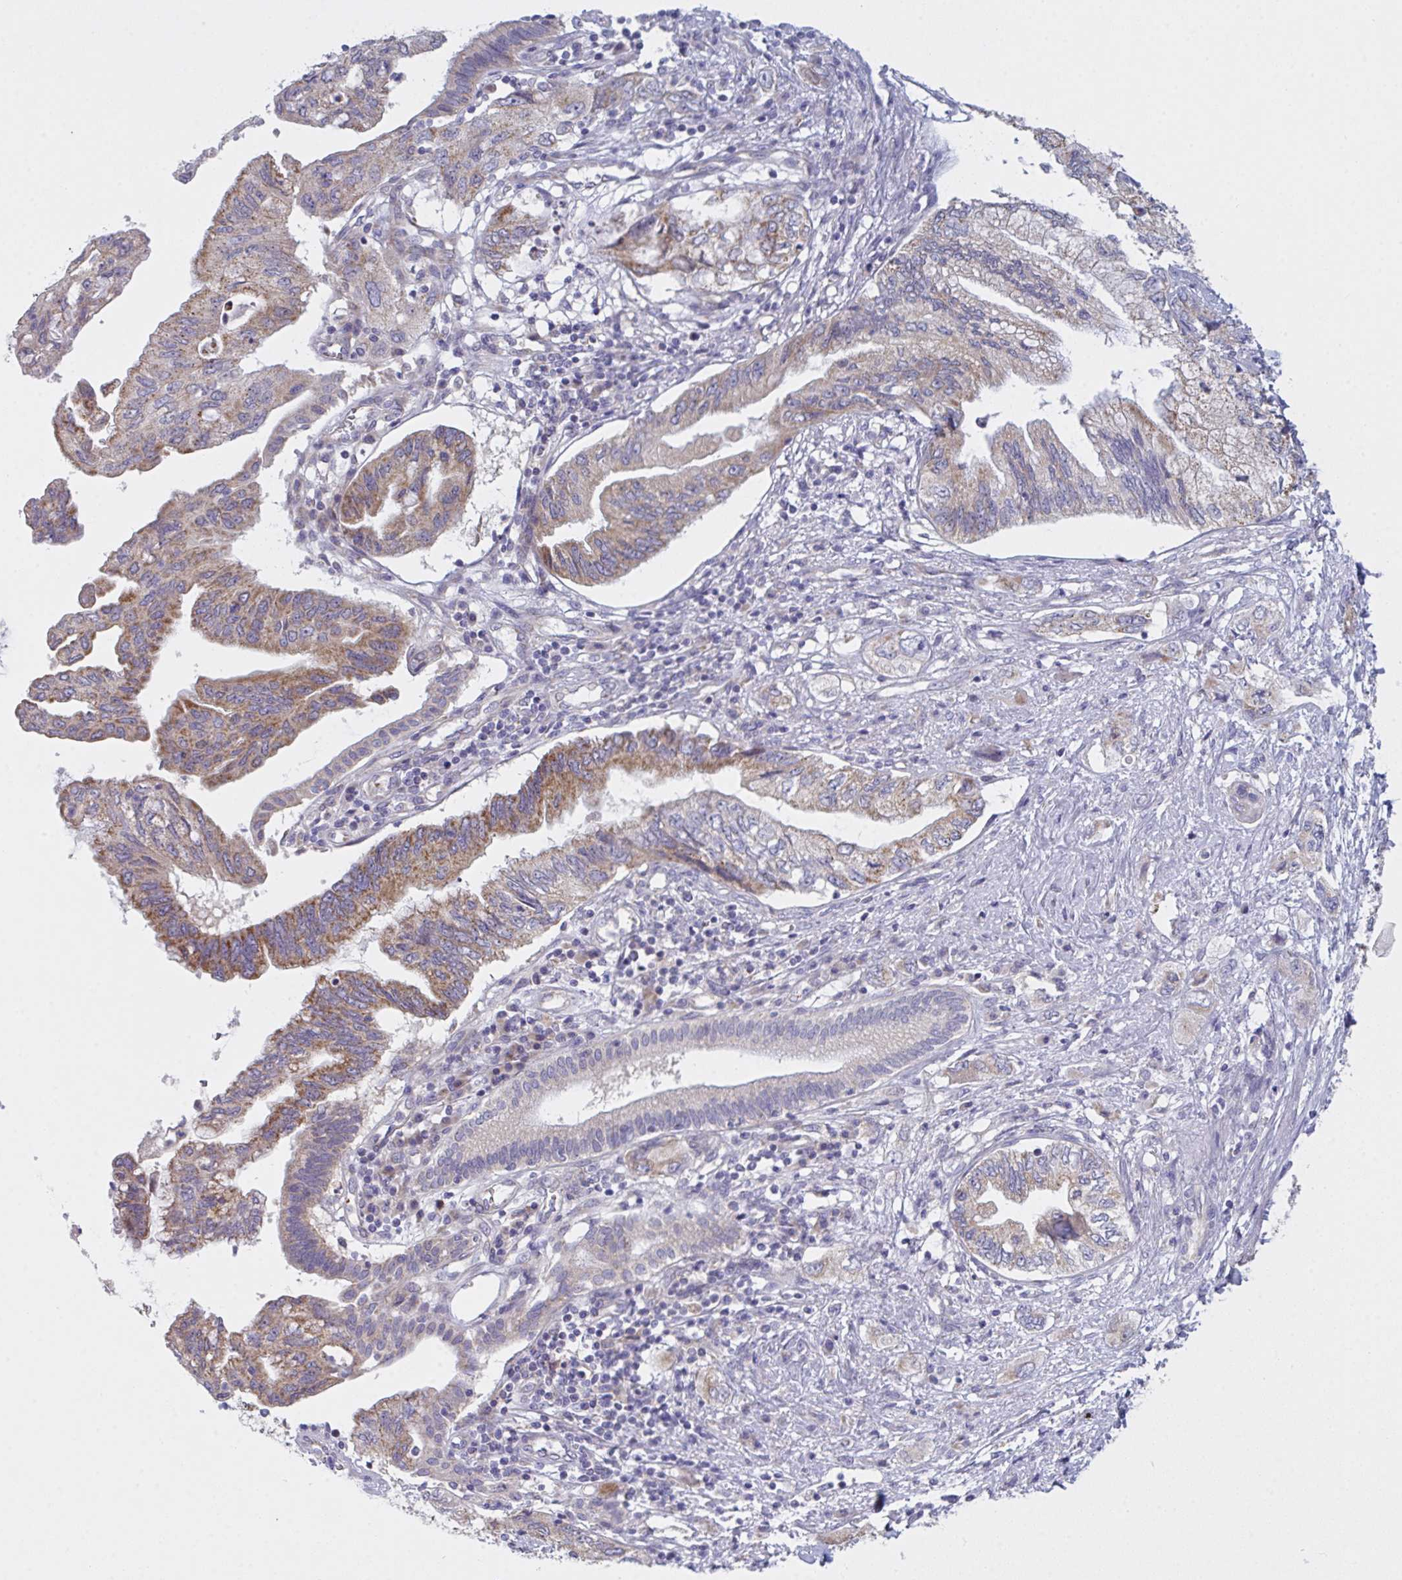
{"staining": {"intensity": "moderate", "quantity": "25%-75%", "location": "cytoplasmic/membranous"}, "tissue": "pancreatic cancer", "cell_type": "Tumor cells", "image_type": "cancer", "snomed": [{"axis": "morphology", "description": "Adenocarcinoma, NOS"}, {"axis": "topography", "description": "Pancreas"}], "caption": "IHC (DAB) staining of pancreatic adenocarcinoma displays moderate cytoplasmic/membranous protein positivity in about 25%-75% of tumor cells.", "gene": "MRPS2", "patient": {"sex": "female", "age": 73}}